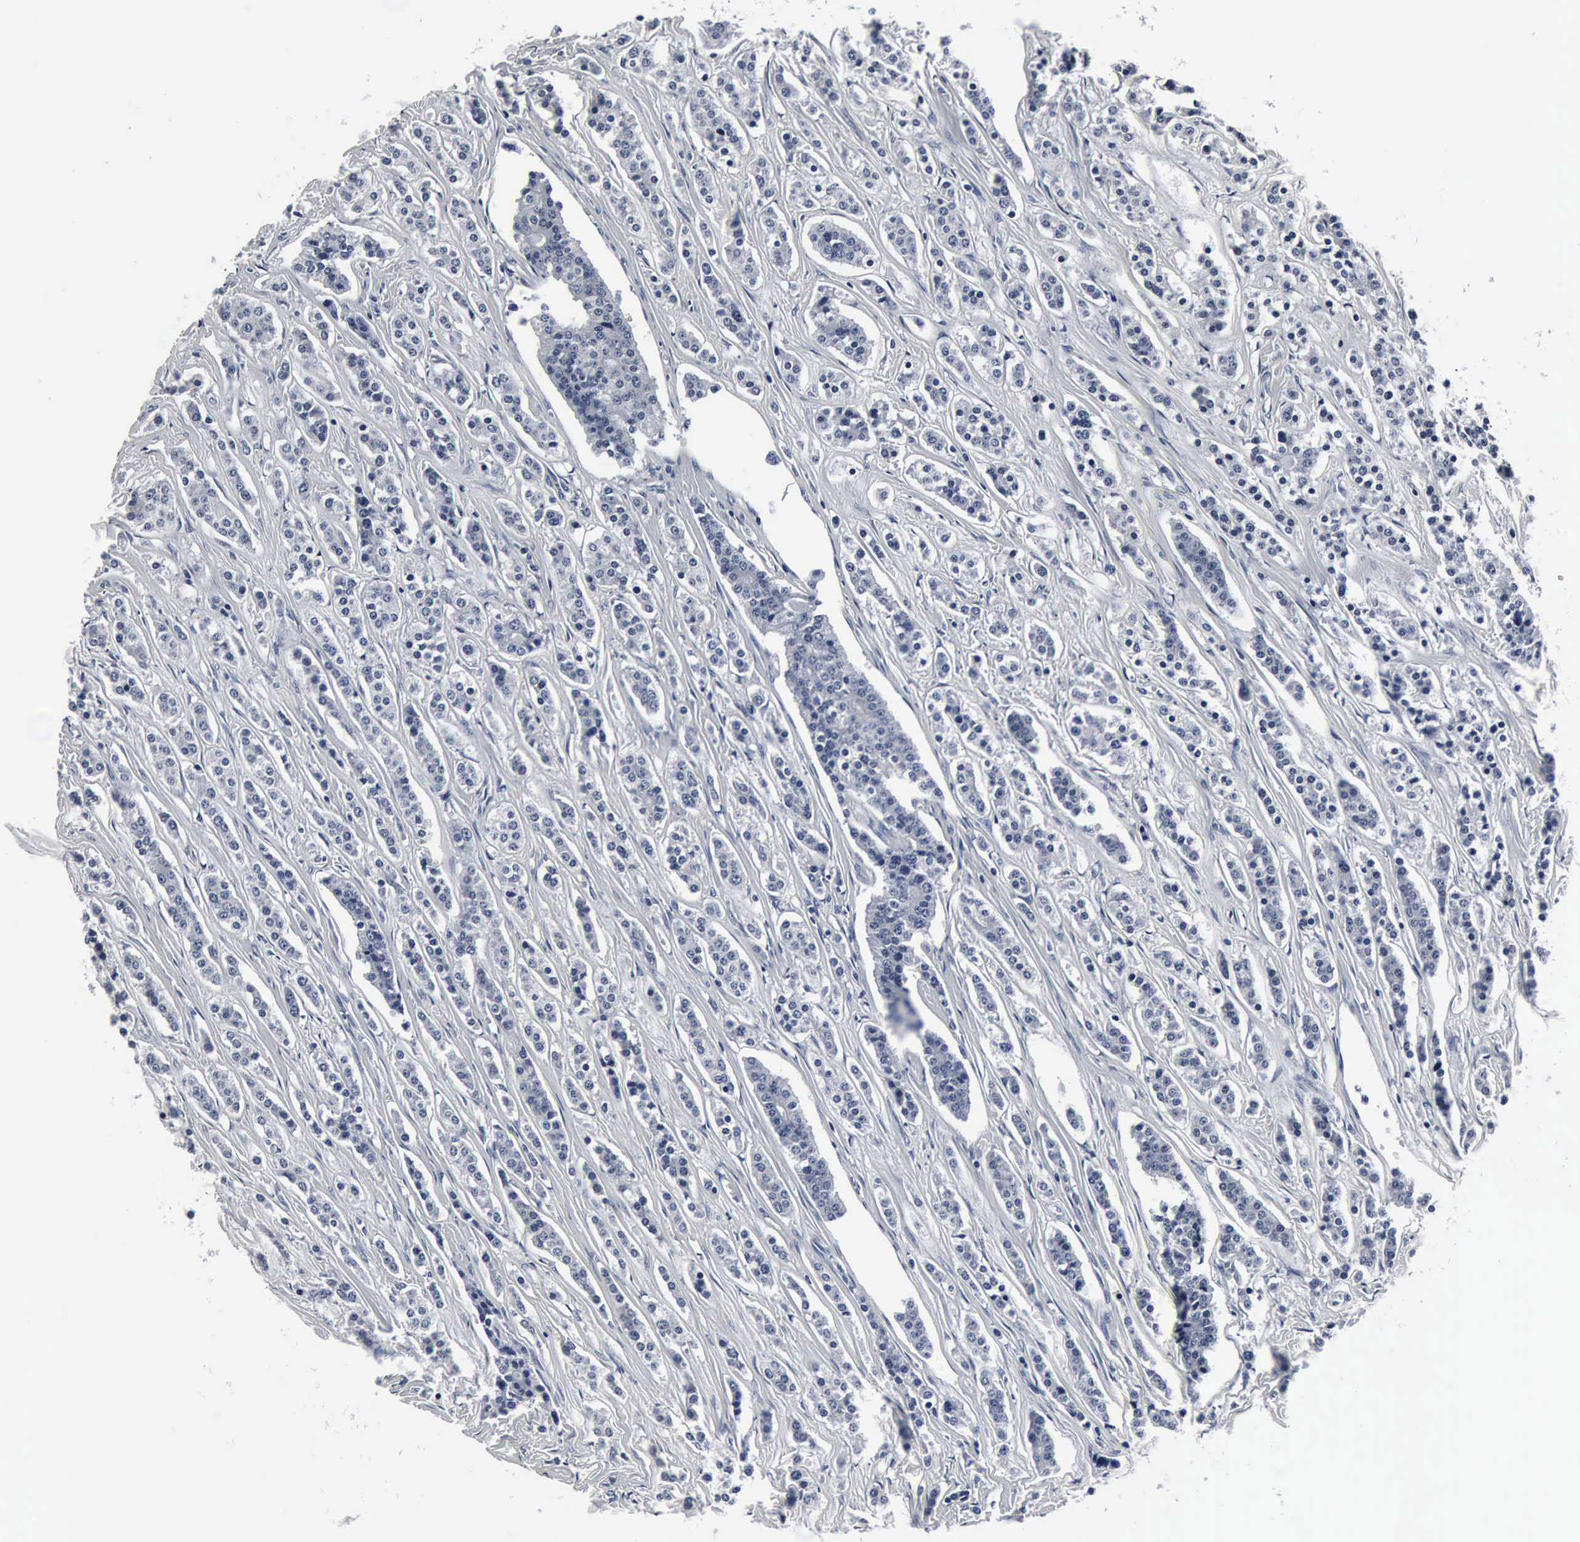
{"staining": {"intensity": "negative", "quantity": "none", "location": "none"}, "tissue": "carcinoid", "cell_type": "Tumor cells", "image_type": "cancer", "snomed": [{"axis": "morphology", "description": "Carcinoid, malignant, NOS"}, {"axis": "topography", "description": "Small intestine"}], "caption": "Malignant carcinoid was stained to show a protein in brown. There is no significant expression in tumor cells.", "gene": "SNAP25", "patient": {"sex": "male", "age": 63}}